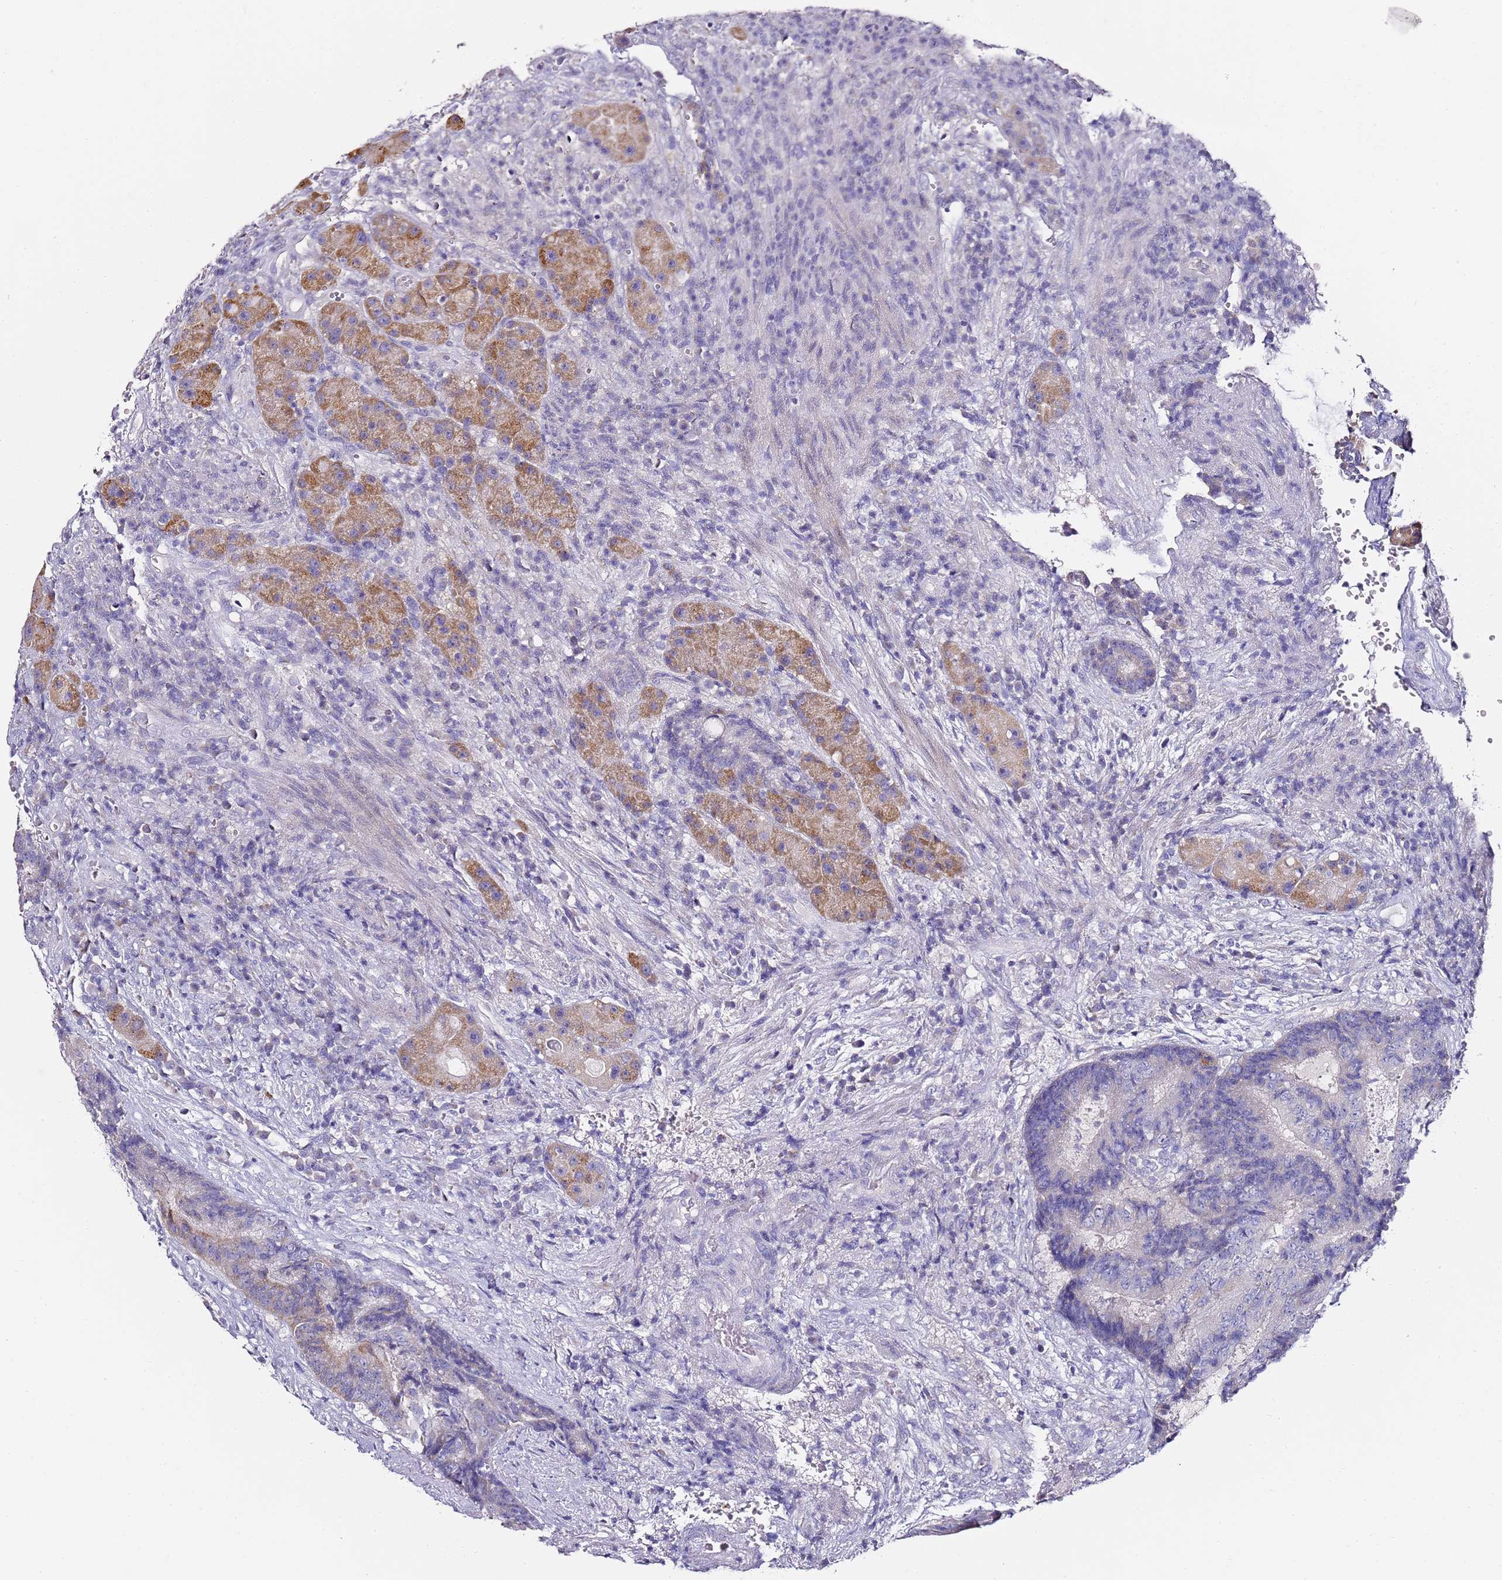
{"staining": {"intensity": "moderate", "quantity": "25%-75%", "location": "cytoplasmic/membranous"}, "tissue": "colorectal cancer", "cell_type": "Tumor cells", "image_type": "cancer", "snomed": [{"axis": "morphology", "description": "Adenocarcinoma, NOS"}, {"axis": "topography", "description": "Rectum"}], "caption": "Colorectal adenocarcinoma stained for a protein shows moderate cytoplasmic/membranous positivity in tumor cells.", "gene": "MYBPC3", "patient": {"sex": "male", "age": 69}}